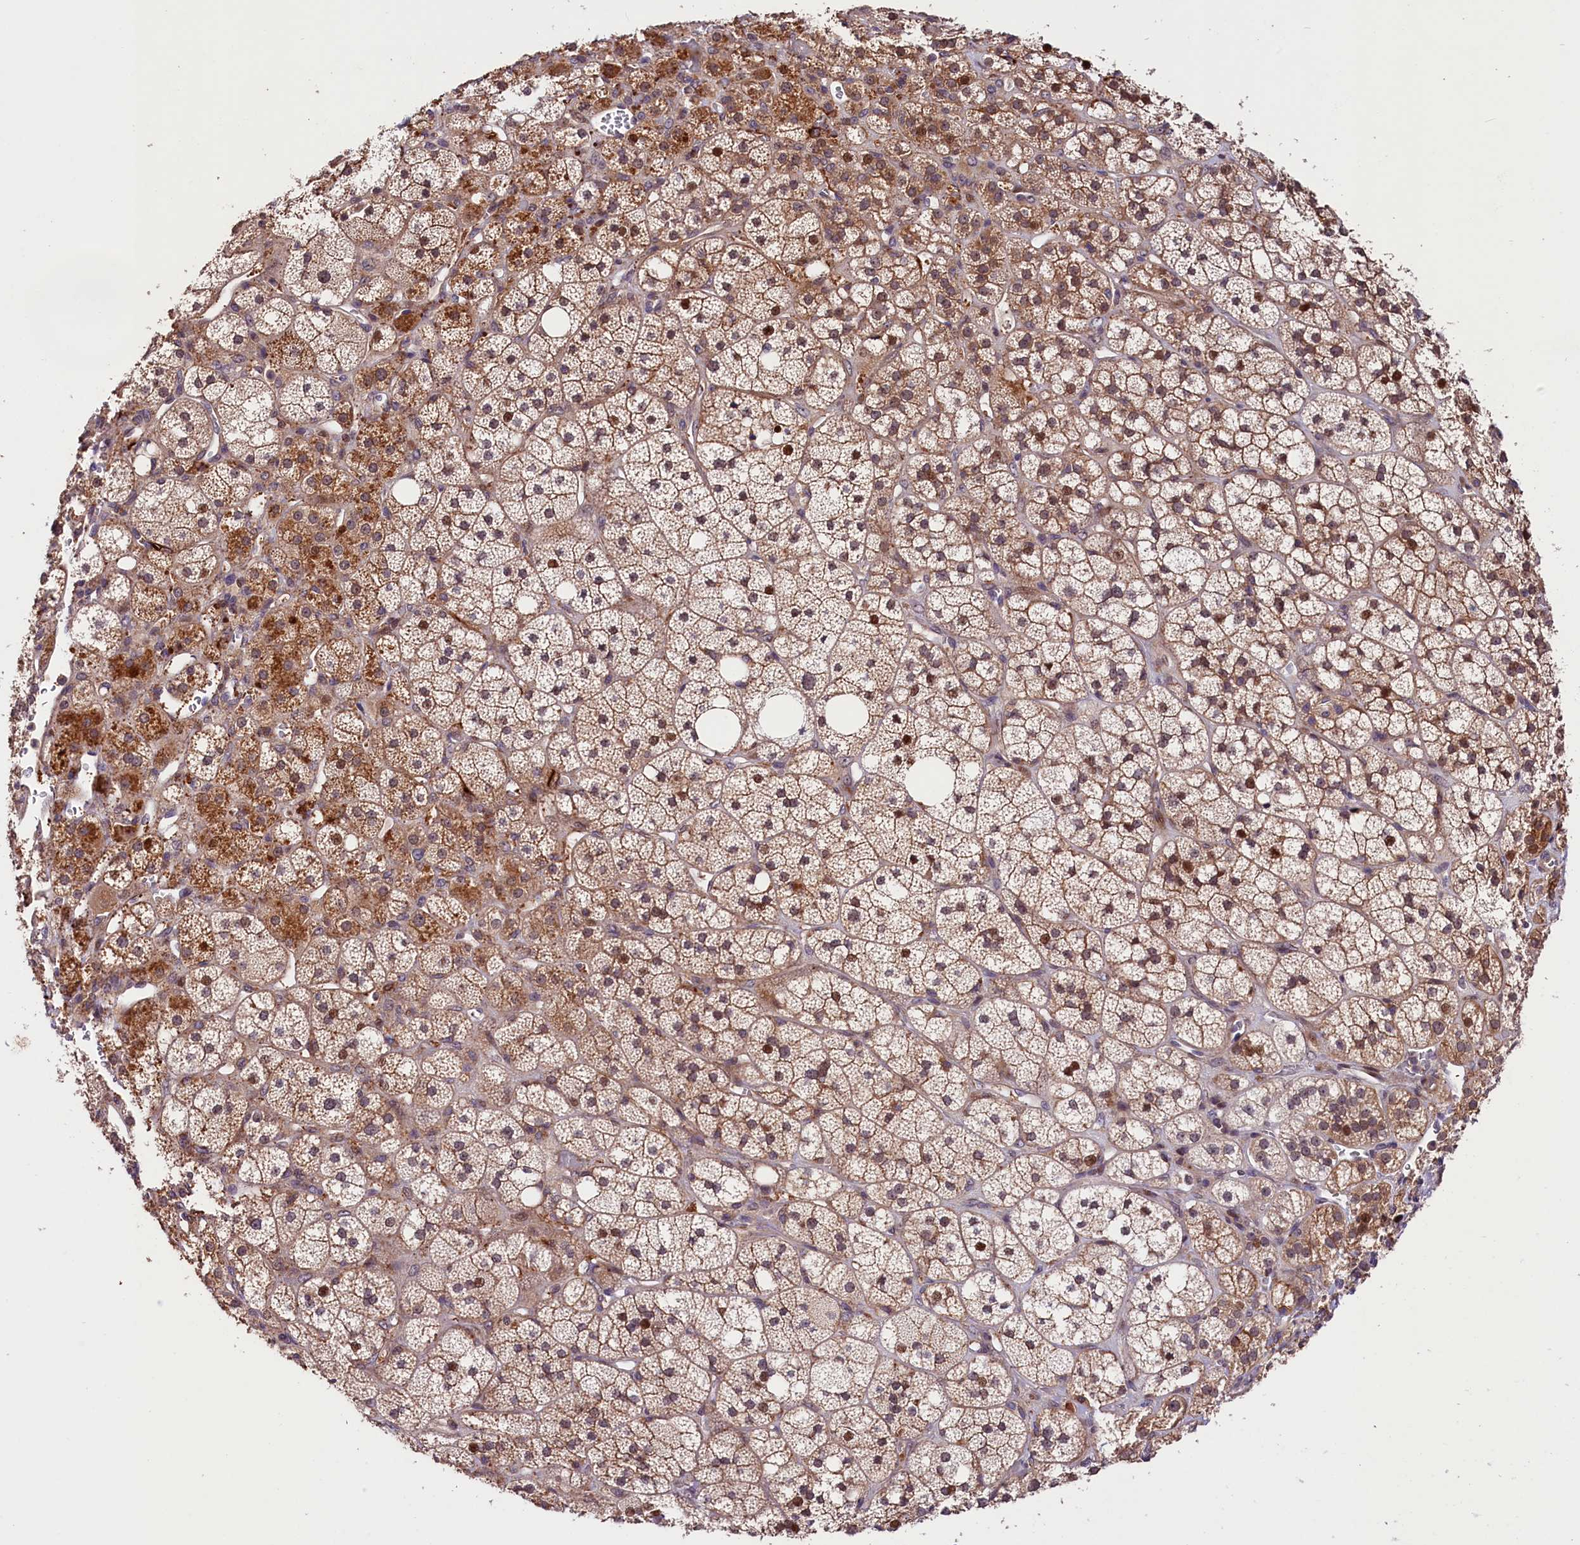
{"staining": {"intensity": "moderate", "quantity": ">75%", "location": "cytoplasmic/membranous,nuclear"}, "tissue": "adrenal gland", "cell_type": "Glandular cells", "image_type": "normal", "snomed": [{"axis": "morphology", "description": "Normal tissue, NOS"}, {"axis": "topography", "description": "Adrenal gland"}], "caption": "Immunohistochemistry (IHC) staining of unremarkable adrenal gland, which exhibits medium levels of moderate cytoplasmic/membranous,nuclear positivity in approximately >75% of glandular cells indicating moderate cytoplasmic/membranous,nuclear protein positivity. The staining was performed using DAB (brown) for protein detection and nuclei were counterstained in hematoxylin (blue).", "gene": "CACNA1H", "patient": {"sex": "male", "age": 61}}